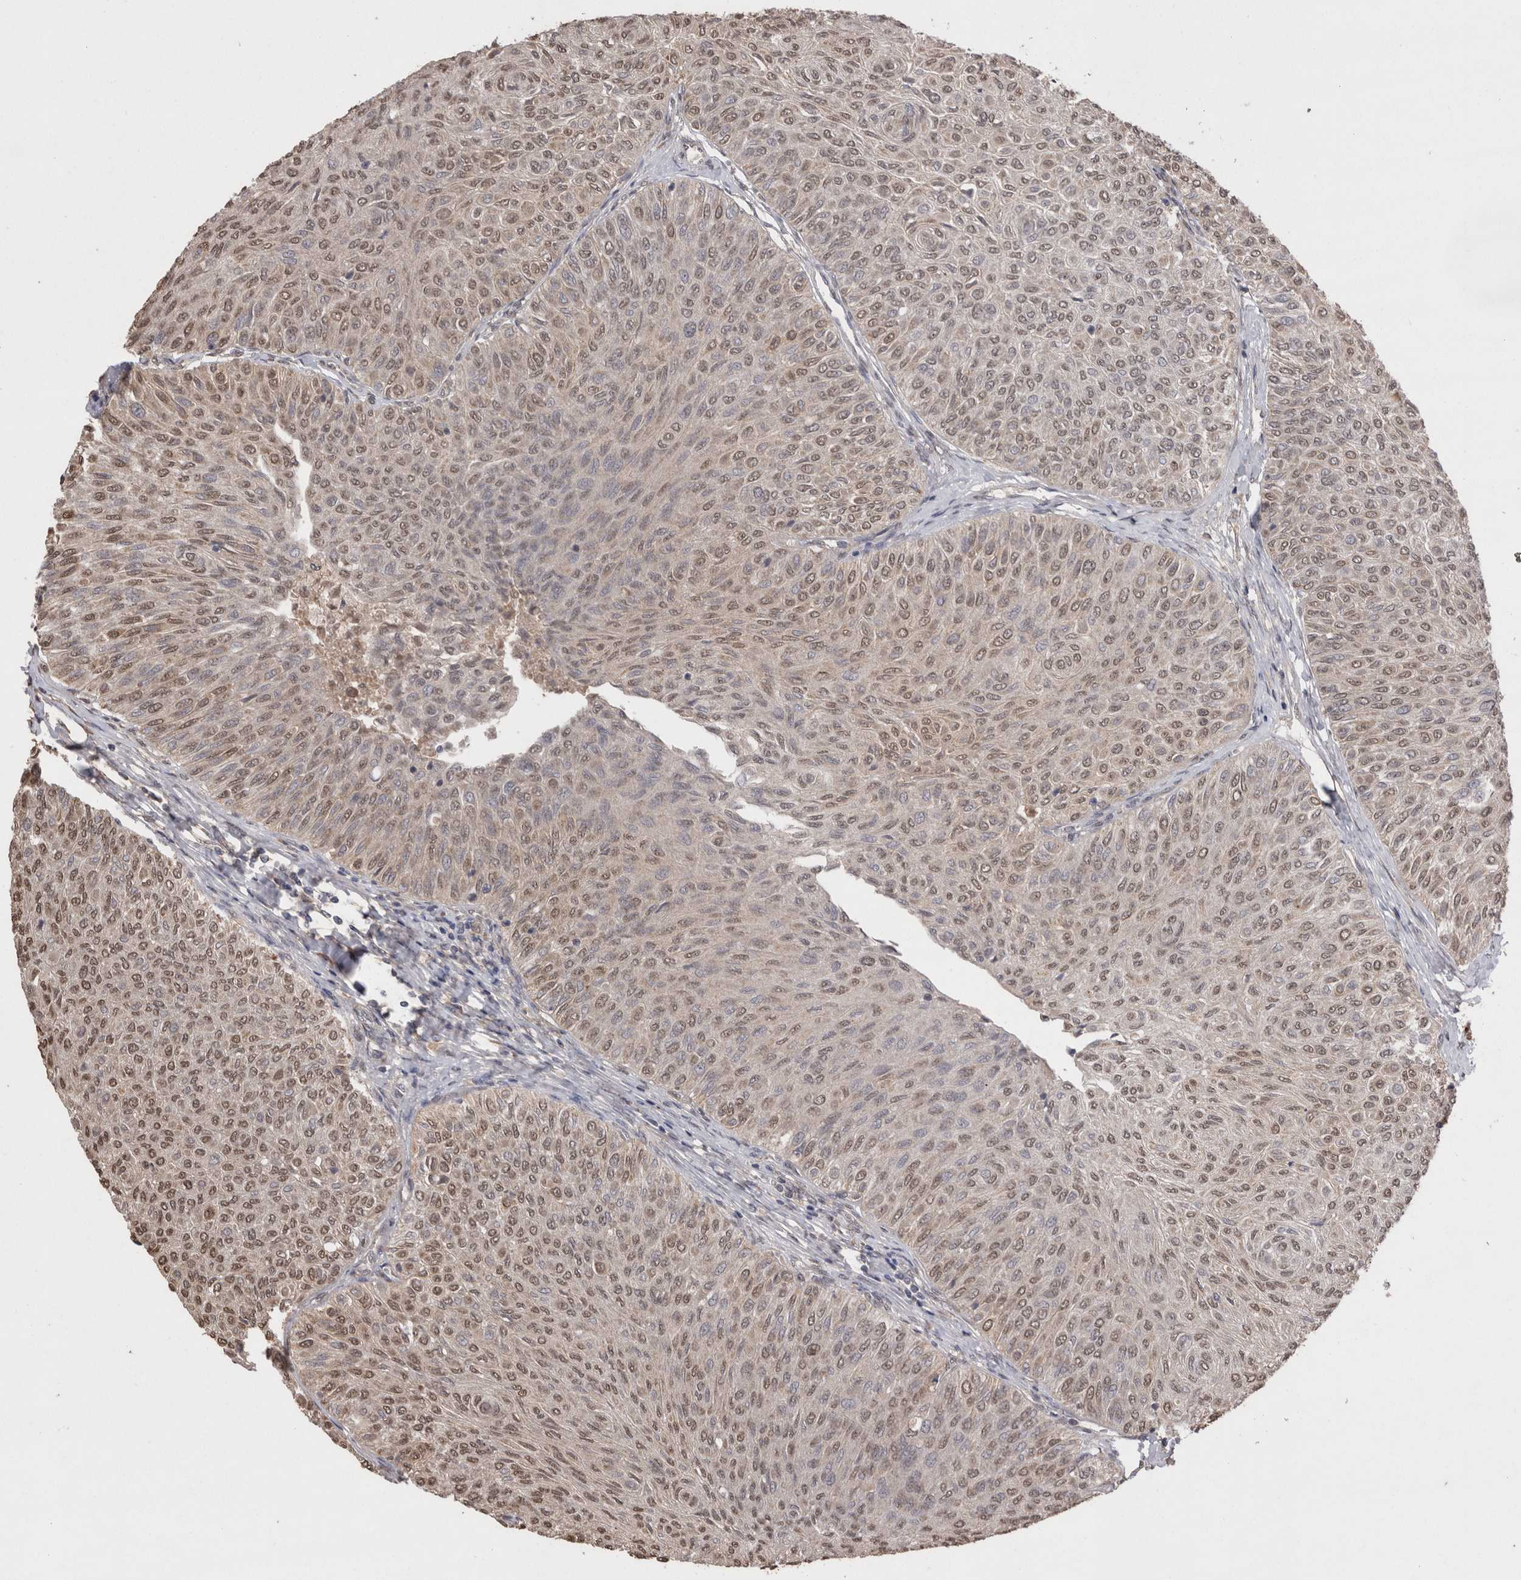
{"staining": {"intensity": "weak", "quantity": ">75%", "location": "nuclear"}, "tissue": "urothelial cancer", "cell_type": "Tumor cells", "image_type": "cancer", "snomed": [{"axis": "morphology", "description": "Urothelial carcinoma, Low grade"}, {"axis": "topography", "description": "Urinary bladder"}], "caption": "Protein expression analysis of human urothelial cancer reveals weak nuclear expression in about >75% of tumor cells.", "gene": "GRK5", "patient": {"sex": "male", "age": 78}}